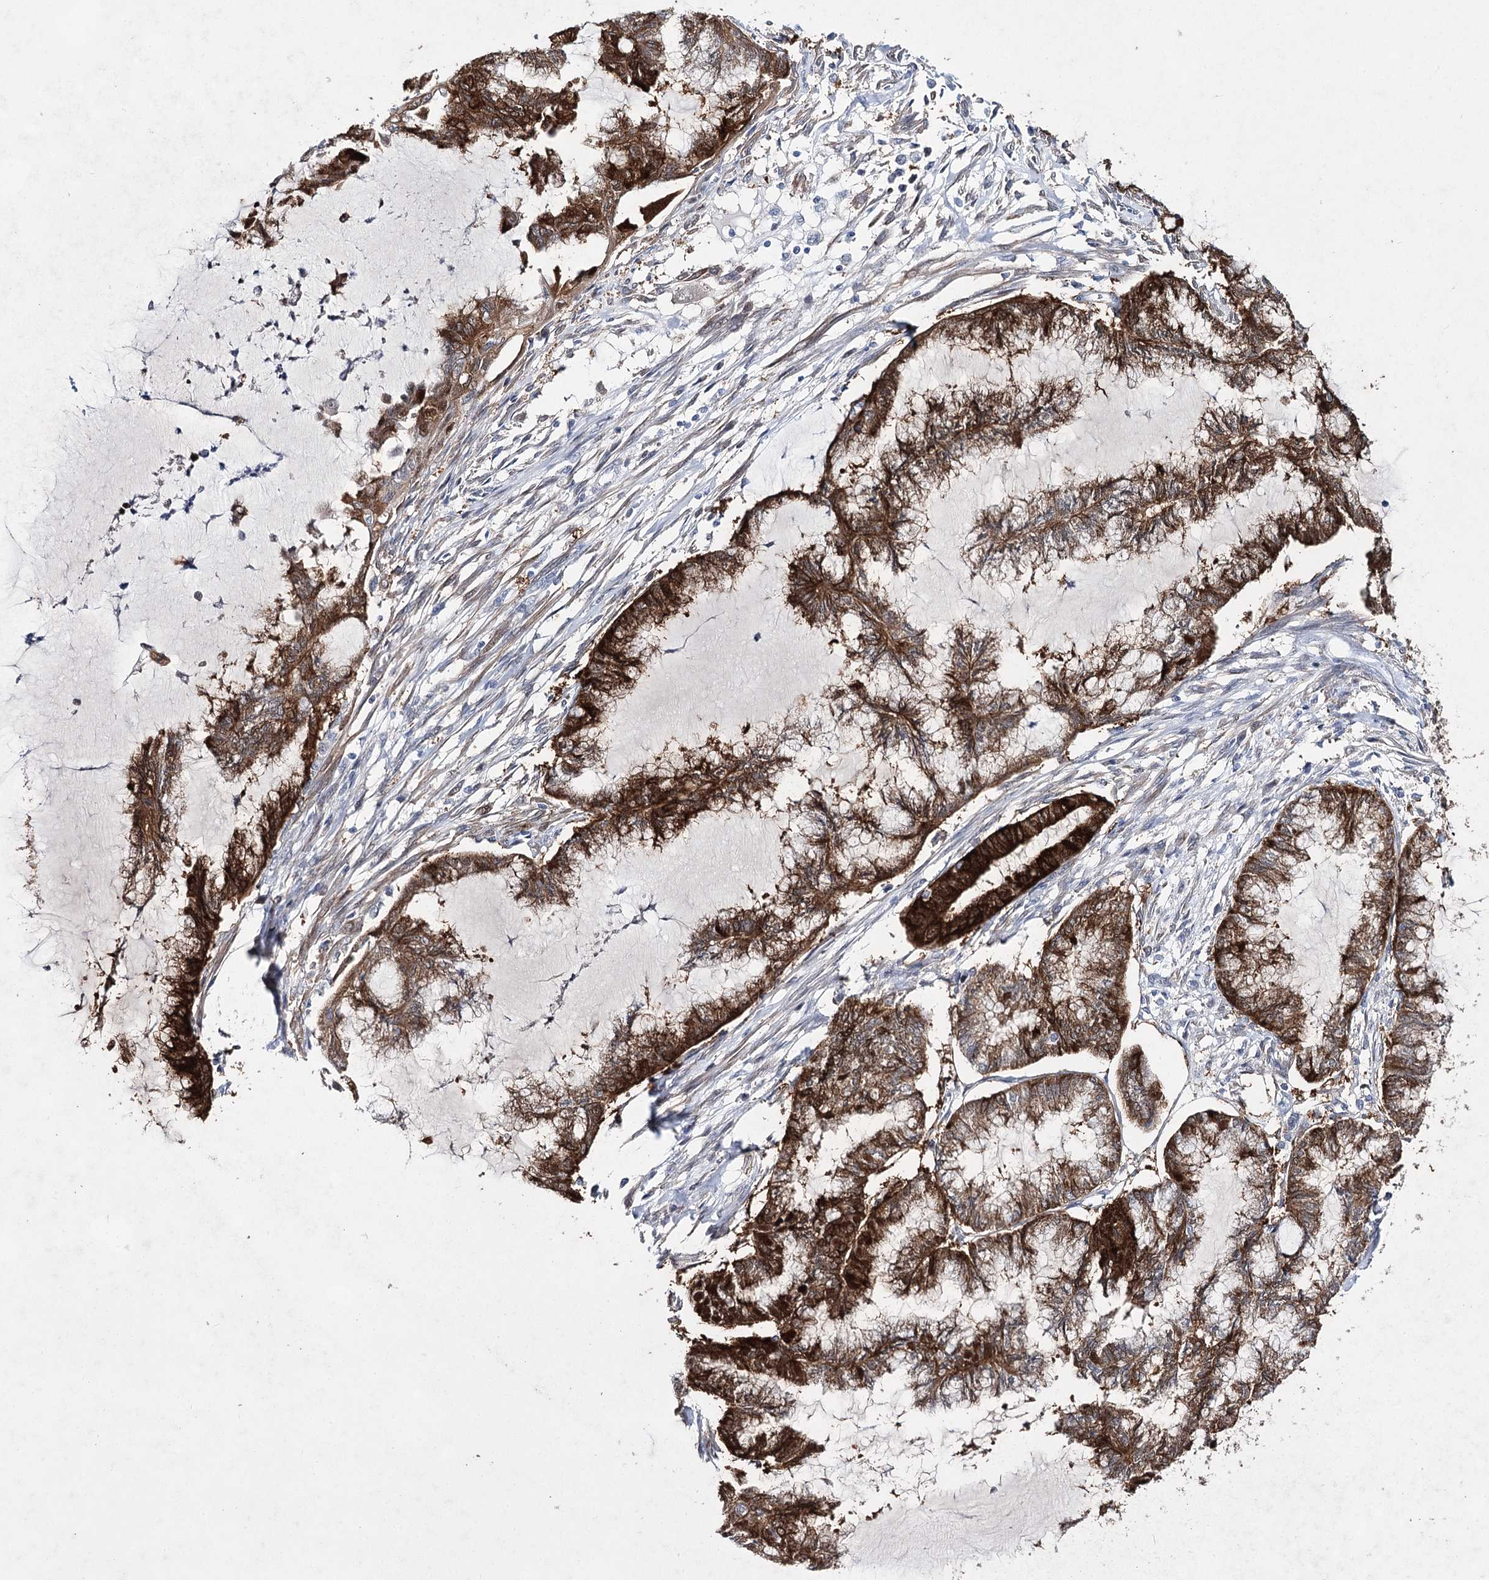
{"staining": {"intensity": "strong", "quantity": ">75%", "location": "cytoplasmic/membranous,nuclear"}, "tissue": "endometrial cancer", "cell_type": "Tumor cells", "image_type": "cancer", "snomed": [{"axis": "morphology", "description": "Adenocarcinoma, NOS"}, {"axis": "topography", "description": "Endometrium"}], "caption": "An IHC image of tumor tissue is shown. Protein staining in brown highlights strong cytoplasmic/membranous and nuclear positivity in endometrial adenocarcinoma within tumor cells. Using DAB (3,3'-diaminobenzidine) (brown) and hematoxylin (blue) stains, captured at high magnification using brightfield microscopy.", "gene": "UGDH", "patient": {"sex": "female", "age": 86}}